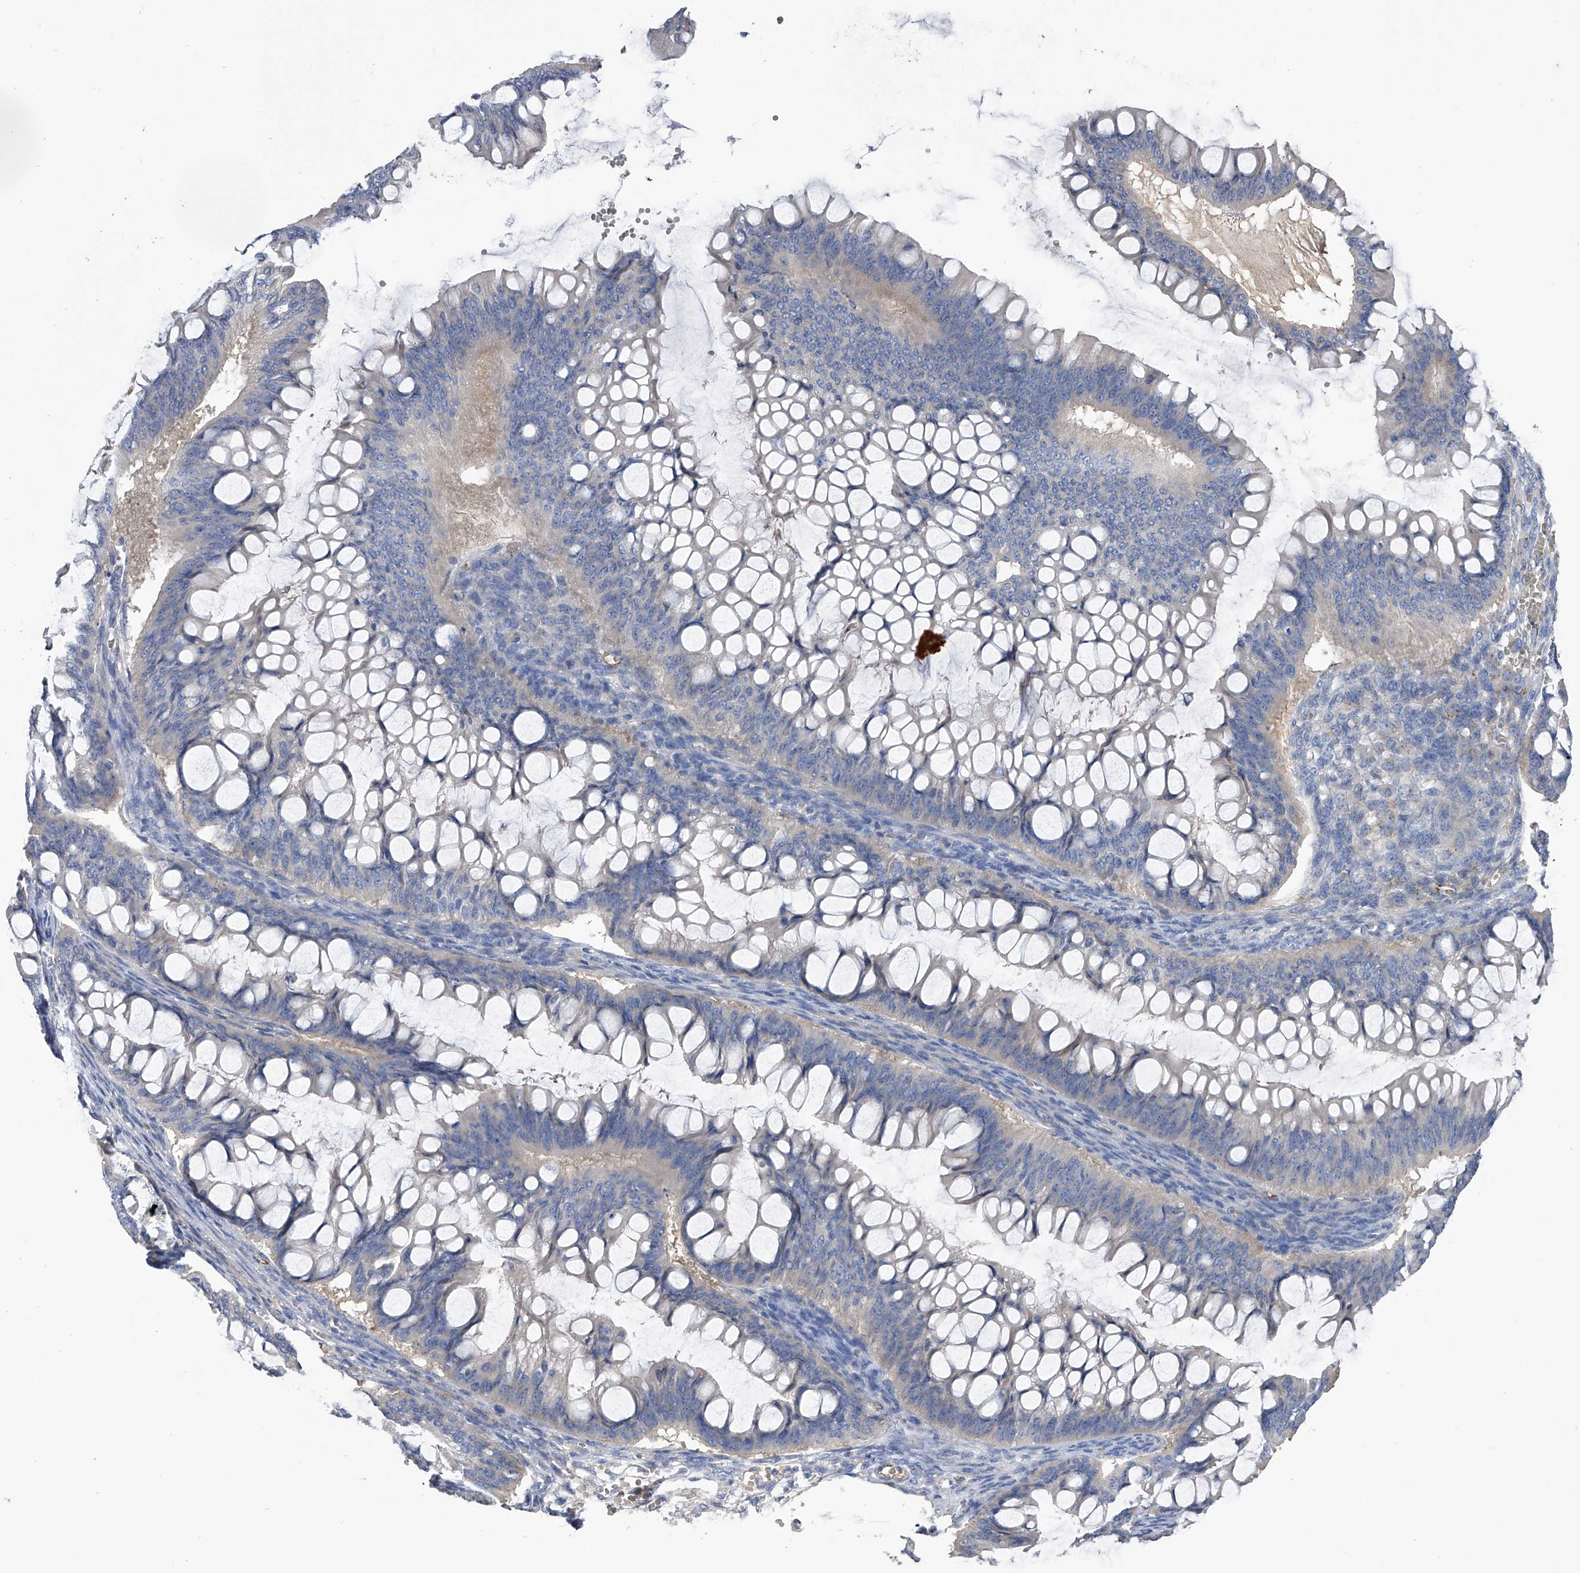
{"staining": {"intensity": "negative", "quantity": "none", "location": "none"}, "tissue": "ovarian cancer", "cell_type": "Tumor cells", "image_type": "cancer", "snomed": [{"axis": "morphology", "description": "Cystadenocarcinoma, mucinous, NOS"}, {"axis": "topography", "description": "Ovary"}], "caption": "Tumor cells show no significant staining in ovarian mucinous cystadenocarcinoma.", "gene": "RWDD2A", "patient": {"sex": "female", "age": 73}}